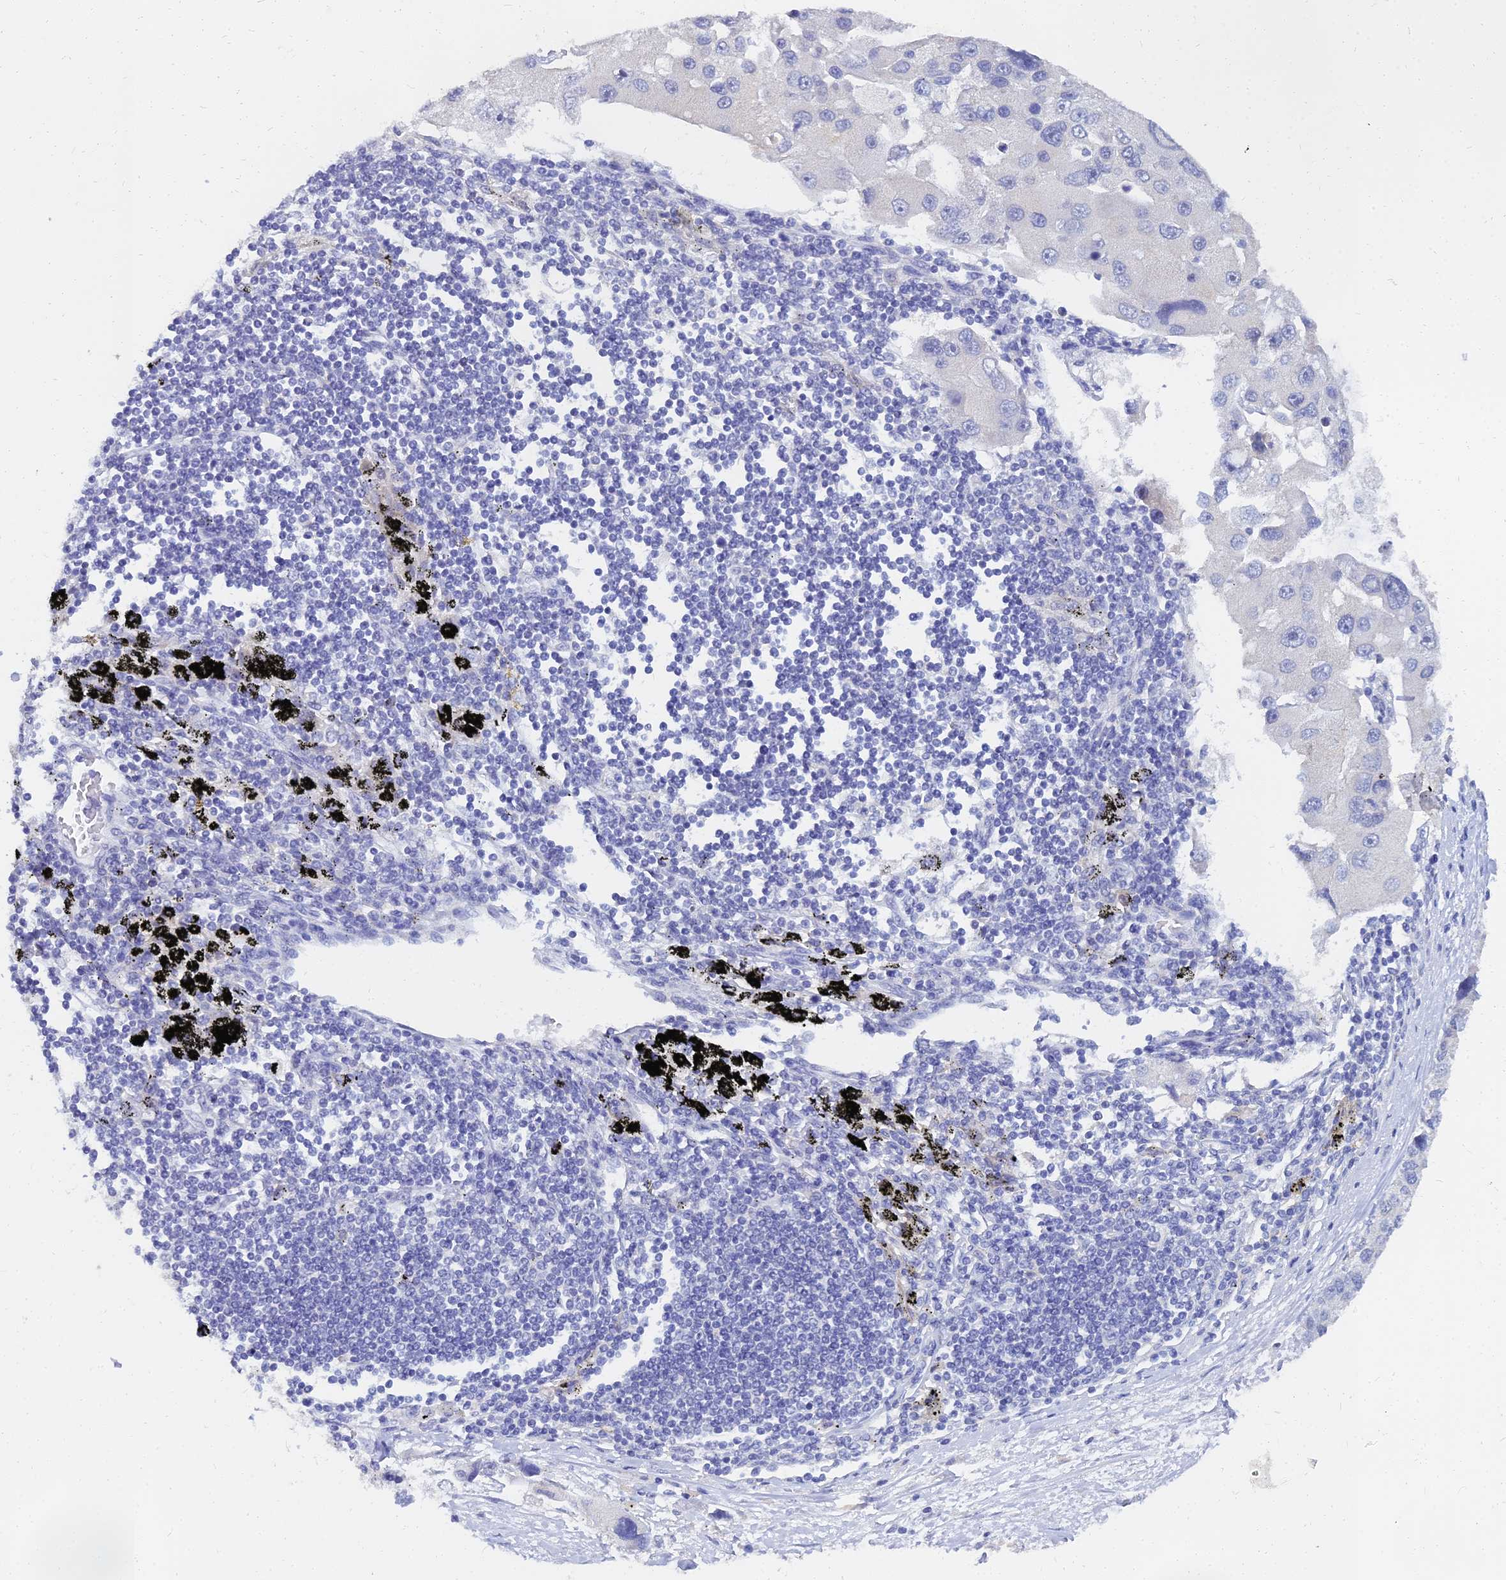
{"staining": {"intensity": "negative", "quantity": "none", "location": "none"}, "tissue": "lung cancer", "cell_type": "Tumor cells", "image_type": "cancer", "snomed": [{"axis": "morphology", "description": "Adenocarcinoma, NOS"}, {"axis": "topography", "description": "Lung"}], "caption": "The image shows no significant positivity in tumor cells of lung cancer.", "gene": "NPY", "patient": {"sex": "female", "age": 54}}